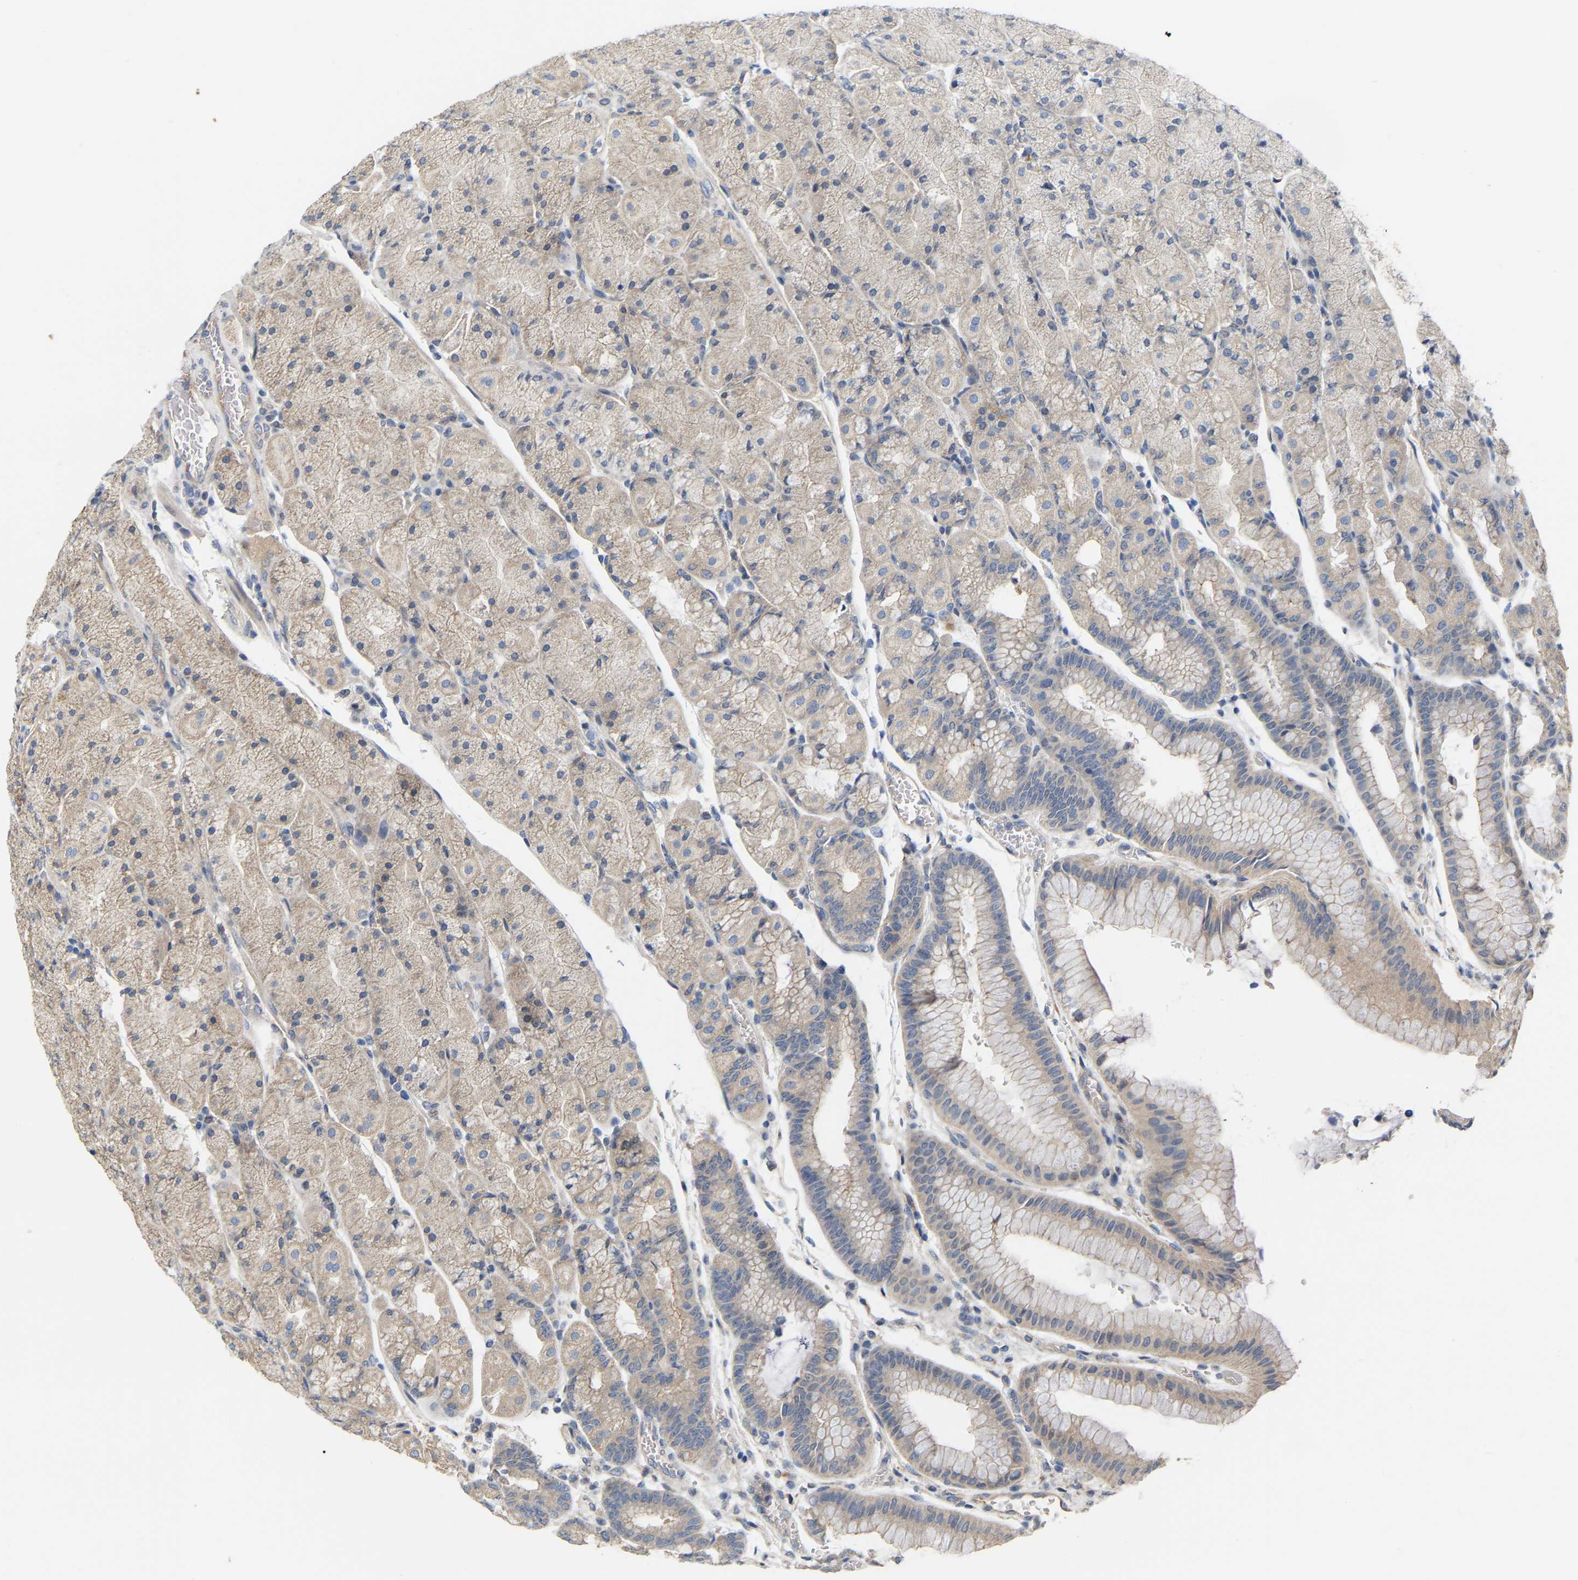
{"staining": {"intensity": "weak", "quantity": ">75%", "location": "cytoplasmic/membranous"}, "tissue": "stomach", "cell_type": "Glandular cells", "image_type": "normal", "snomed": [{"axis": "morphology", "description": "Normal tissue, NOS"}, {"axis": "morphology", "description": "Carcinoid, malignant, NOS"}, {"axis": "topography", "description": "Stomach, upper"}], "caption": "Immunohistochemical staining of unremarkable stomach reveals >75% levels of weak cytoplasmic/membranous protein expression in approximately >75% of glandular cells. (DAB = brown stain, brightfield microscopy at high magnification).", "gene": "SSH1", "patient": {"sex": "male", "age": 39}}